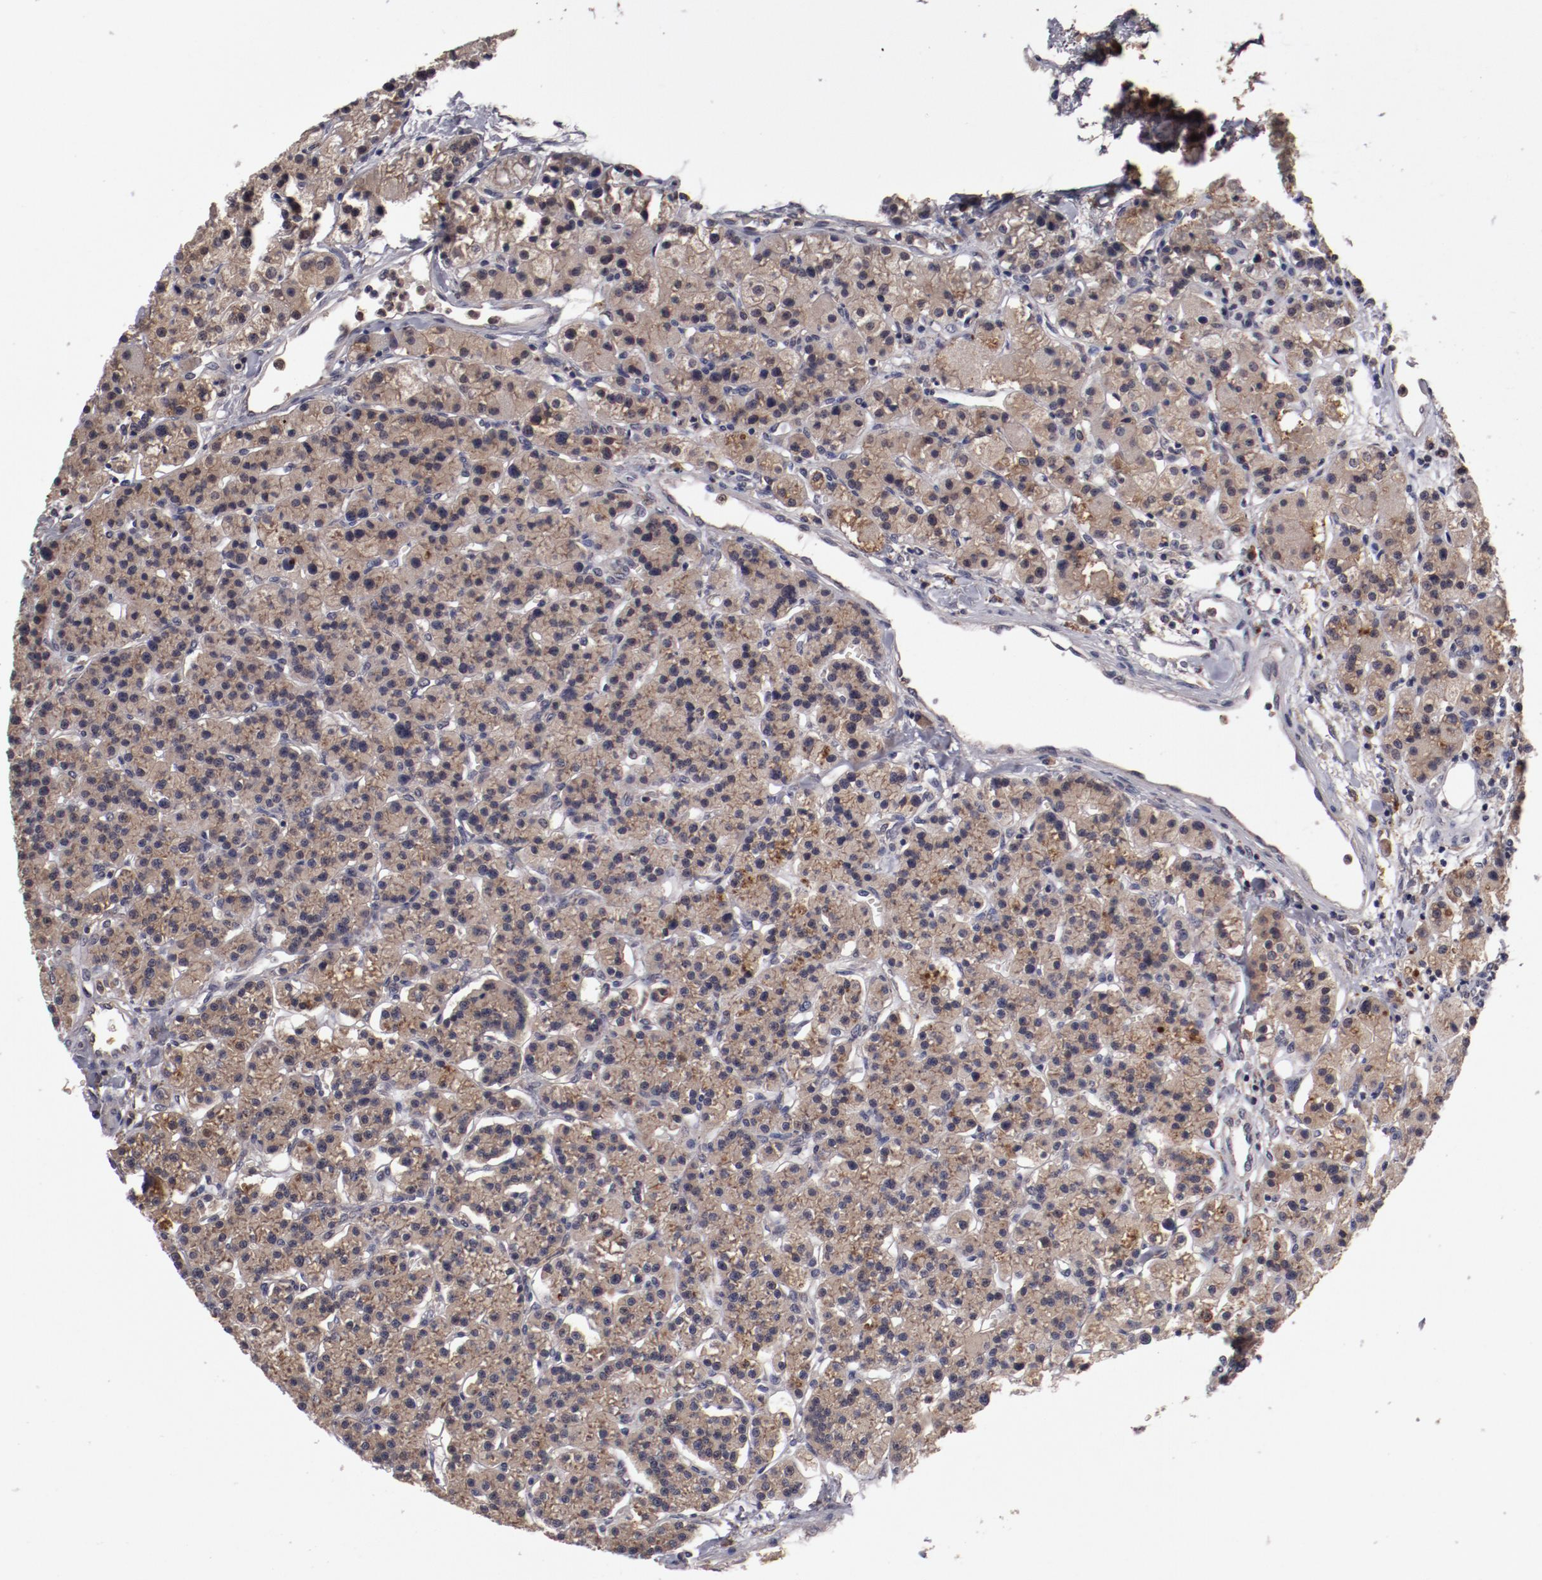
{"staining": {"intensity": "moderate", "quantity": ">75%", "location": "cytoplasmic/membranous"}, "tissue": "parathyroid gland", "cell_type": "Glandular cells", "image_type": "normal", "snomed": [{"axis": "morphology", "description": "Normal tissue, NOS"}, {"axis": "topography", "description": "Parathyroid gland"}], "caption": "Parathyroid gland stained for a protein (brown) exhibits moderate cytoplasmic/membranous positive expression in approximately >75% of glandular cells.", "gene": "CP", "patient": {"sex": "female", "age": 58}}